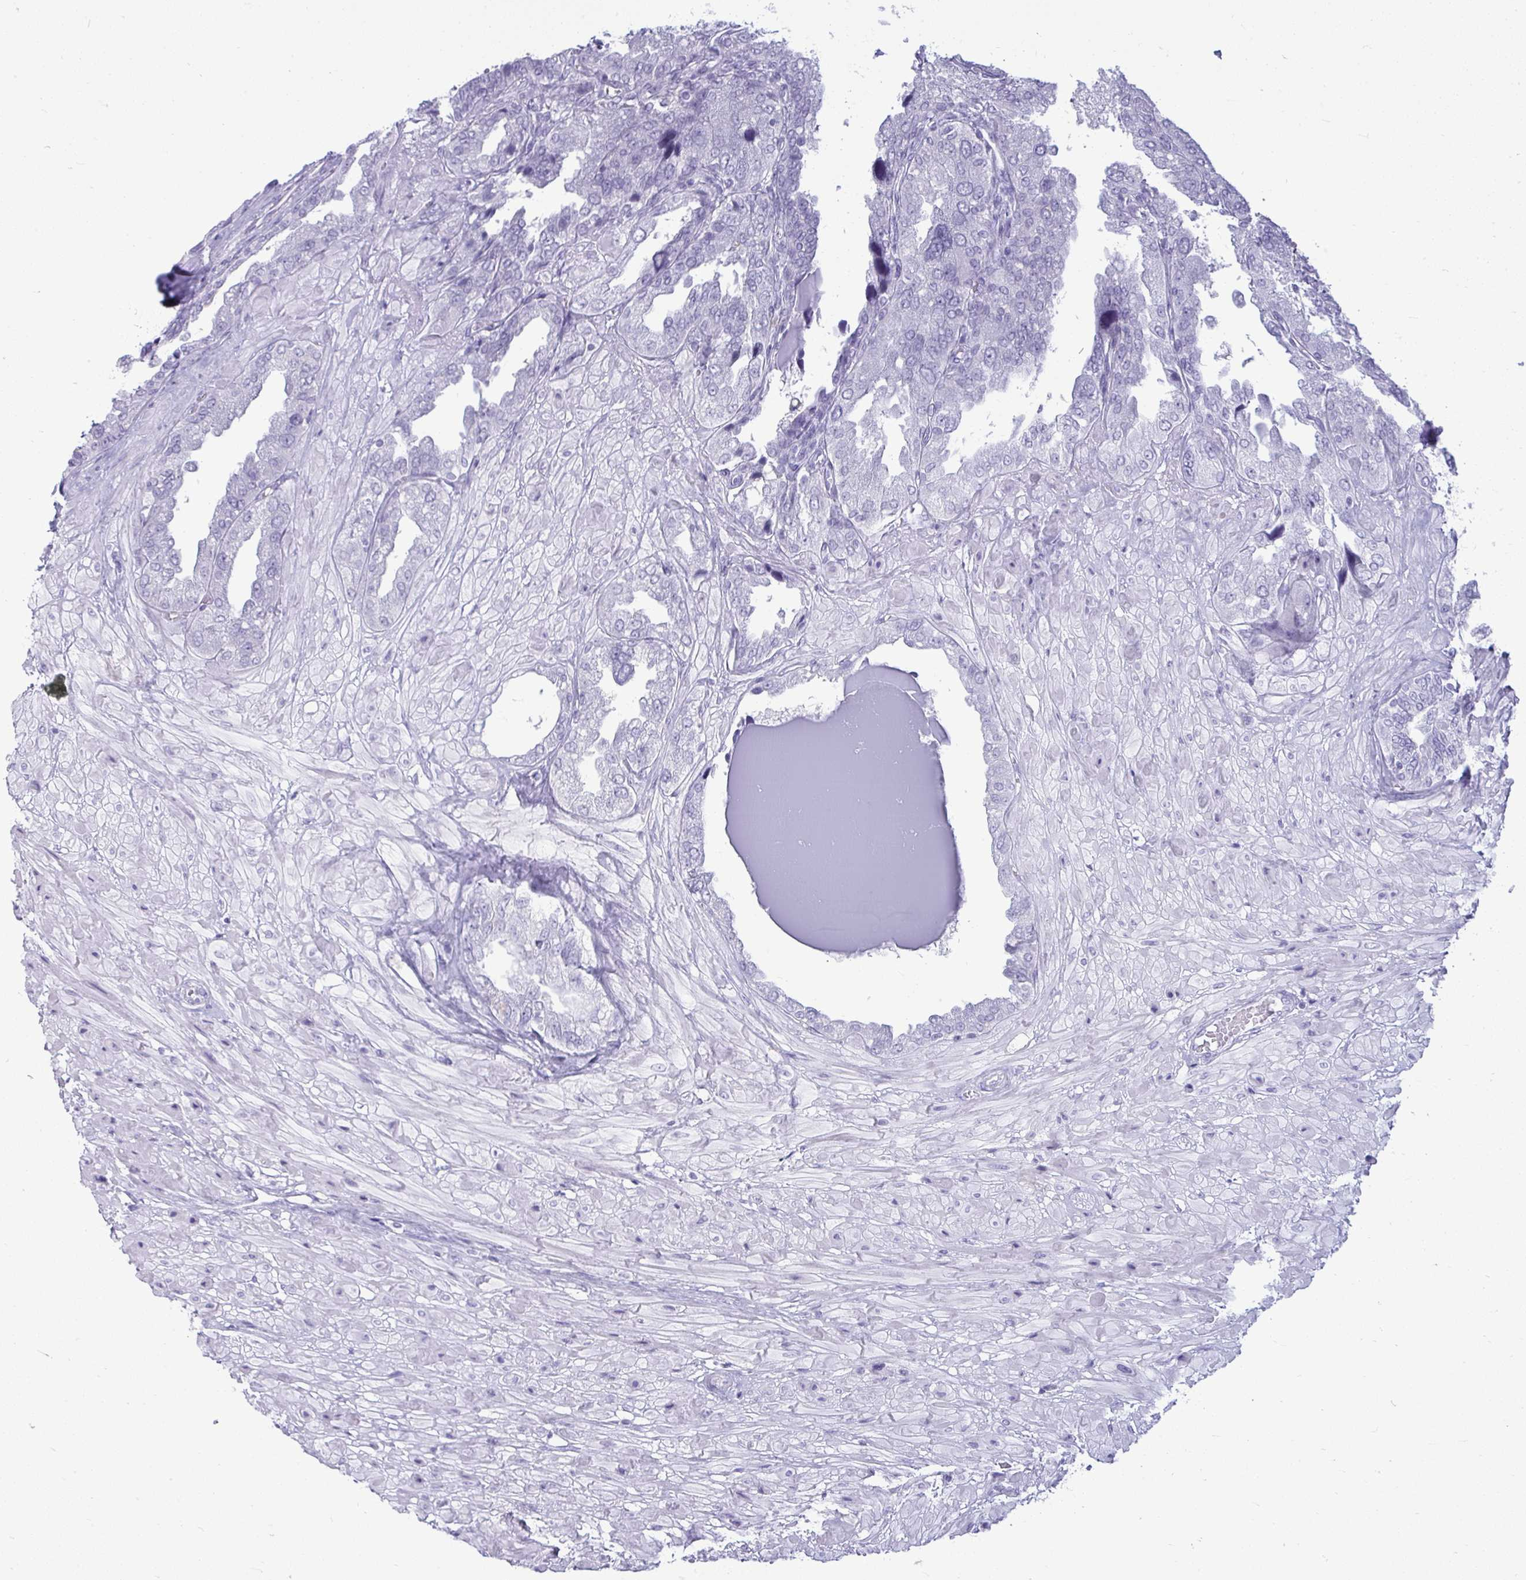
{"staining": {"intensity": "negative", "quantity": "none", "location": "none"}, "tissue": "seminal vesicle", "cell_type": "Glandular cells", "image_type": "normal", "snomed": [{"axis": "morphology", "description": "Normal tissue, NOS"}, {"axis": "topography", "description": "Seminal veicle"}], "caption": "This micrograph is of unremarkable seminal vesicle stained with immunohistochemistry (IHC) to label a protein in brown with the nuclei are counter-stained blue. There is no positivity in glandular cells.", "gene": "ANKRD60", "patient": {"sex": "male", "age": 55}}